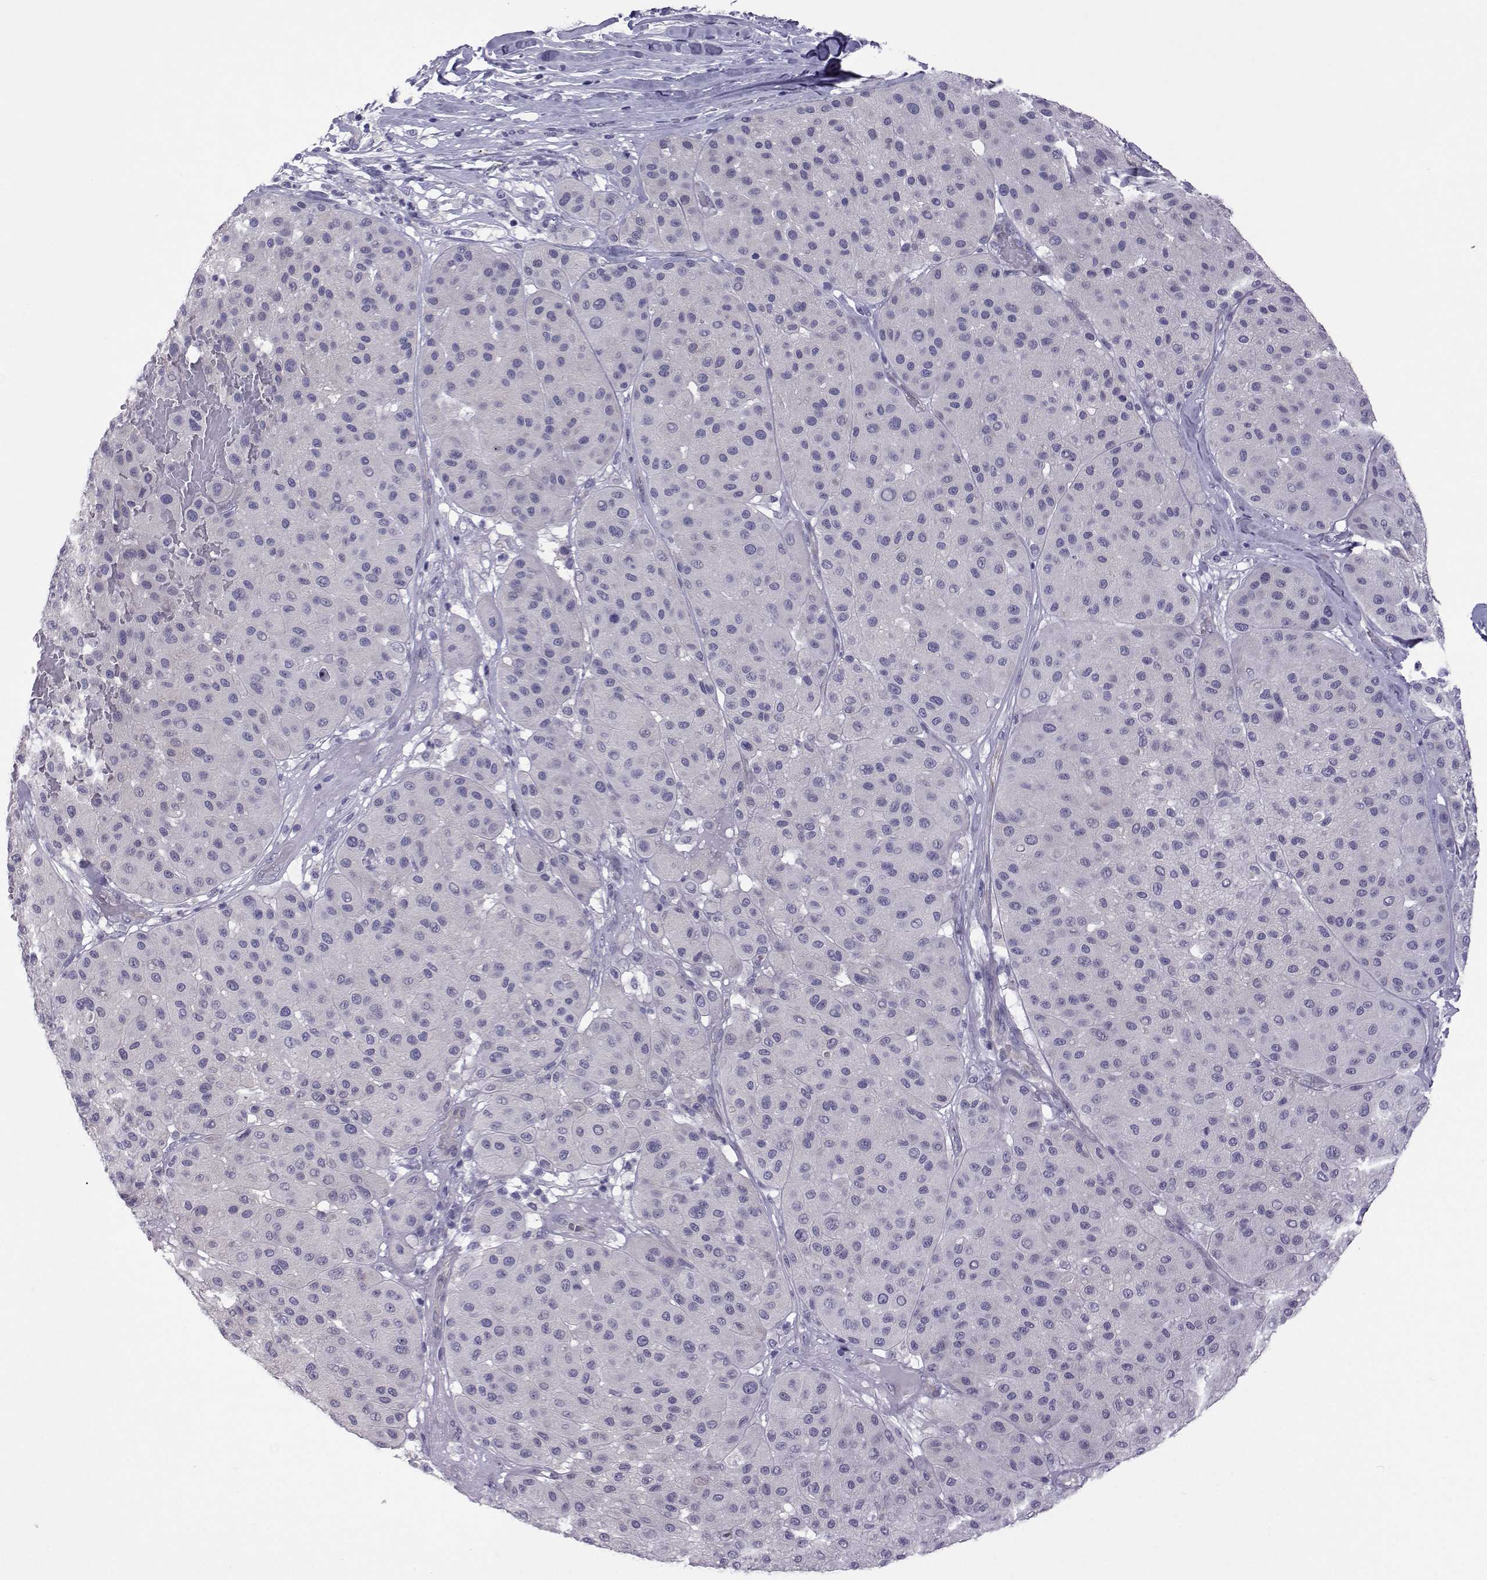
{"staining": {"intensity": "negative", "quantity": "none", "location": "none"}, "tissue": "melanoma", "cell_type": "Tumor cells", "image_type": "cancer", "snomed": [{"axis": "morphology", "description": "Malignant melanoma, Metastatic site"}, {"axis": "topography", "description": "Smooth muscle"}], "caption": "Micrograph shows no significant protein expression in tumor cells of malignant melanoma (metastatic site).", "gene": "COL22A1", "patient": {"sex": "male", "age": 41}}